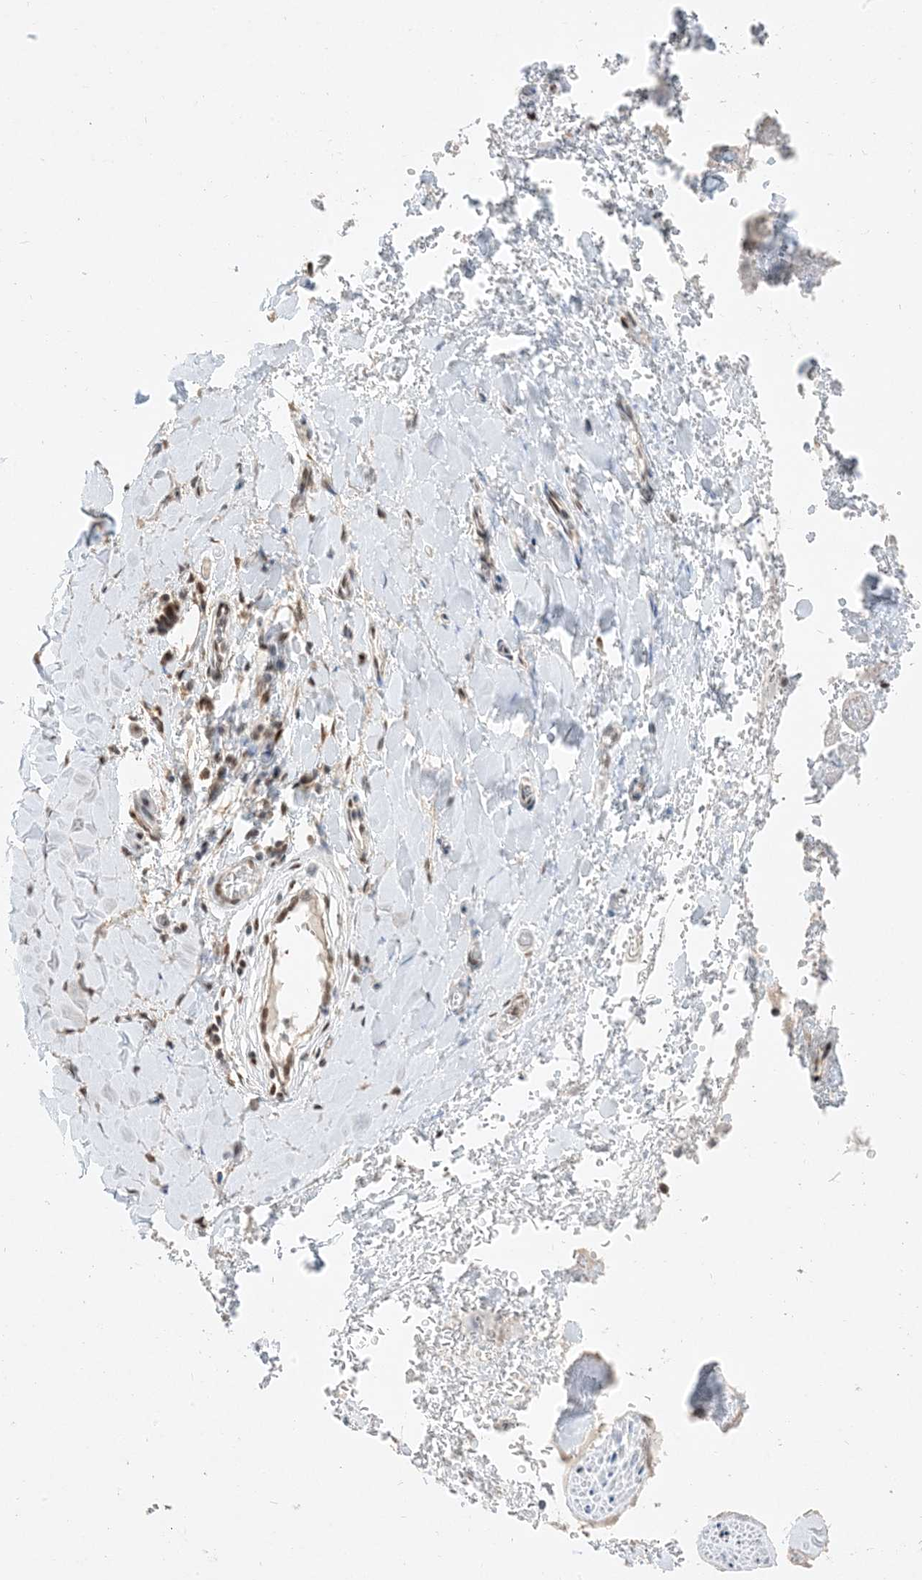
{"staining": {"intensity": "moderate", "quantity": ">75%", "location": "nuclear"}, "tissue": "soft tissue", "cell_type": "Fibroblasts", "image_type": "normal", "snomed": [{"axis": "morphology", "description": "Normal tissue, NOS"}, {"axis": "morphology", "description": "Adenocarcinoma, NOS"}, {"axis": "topography", "description": "Stomach, upper"}, {"axis": "topography", "description": "Peripheral nerve tissue"}], "caption": "This is an image of immunohistochemistry staining of benign soft tissue, which shows moderate expression in the nuclear of fibroblasts.", "gene": "SF3A3", "patient": {"sex": "male", "age": 62}}